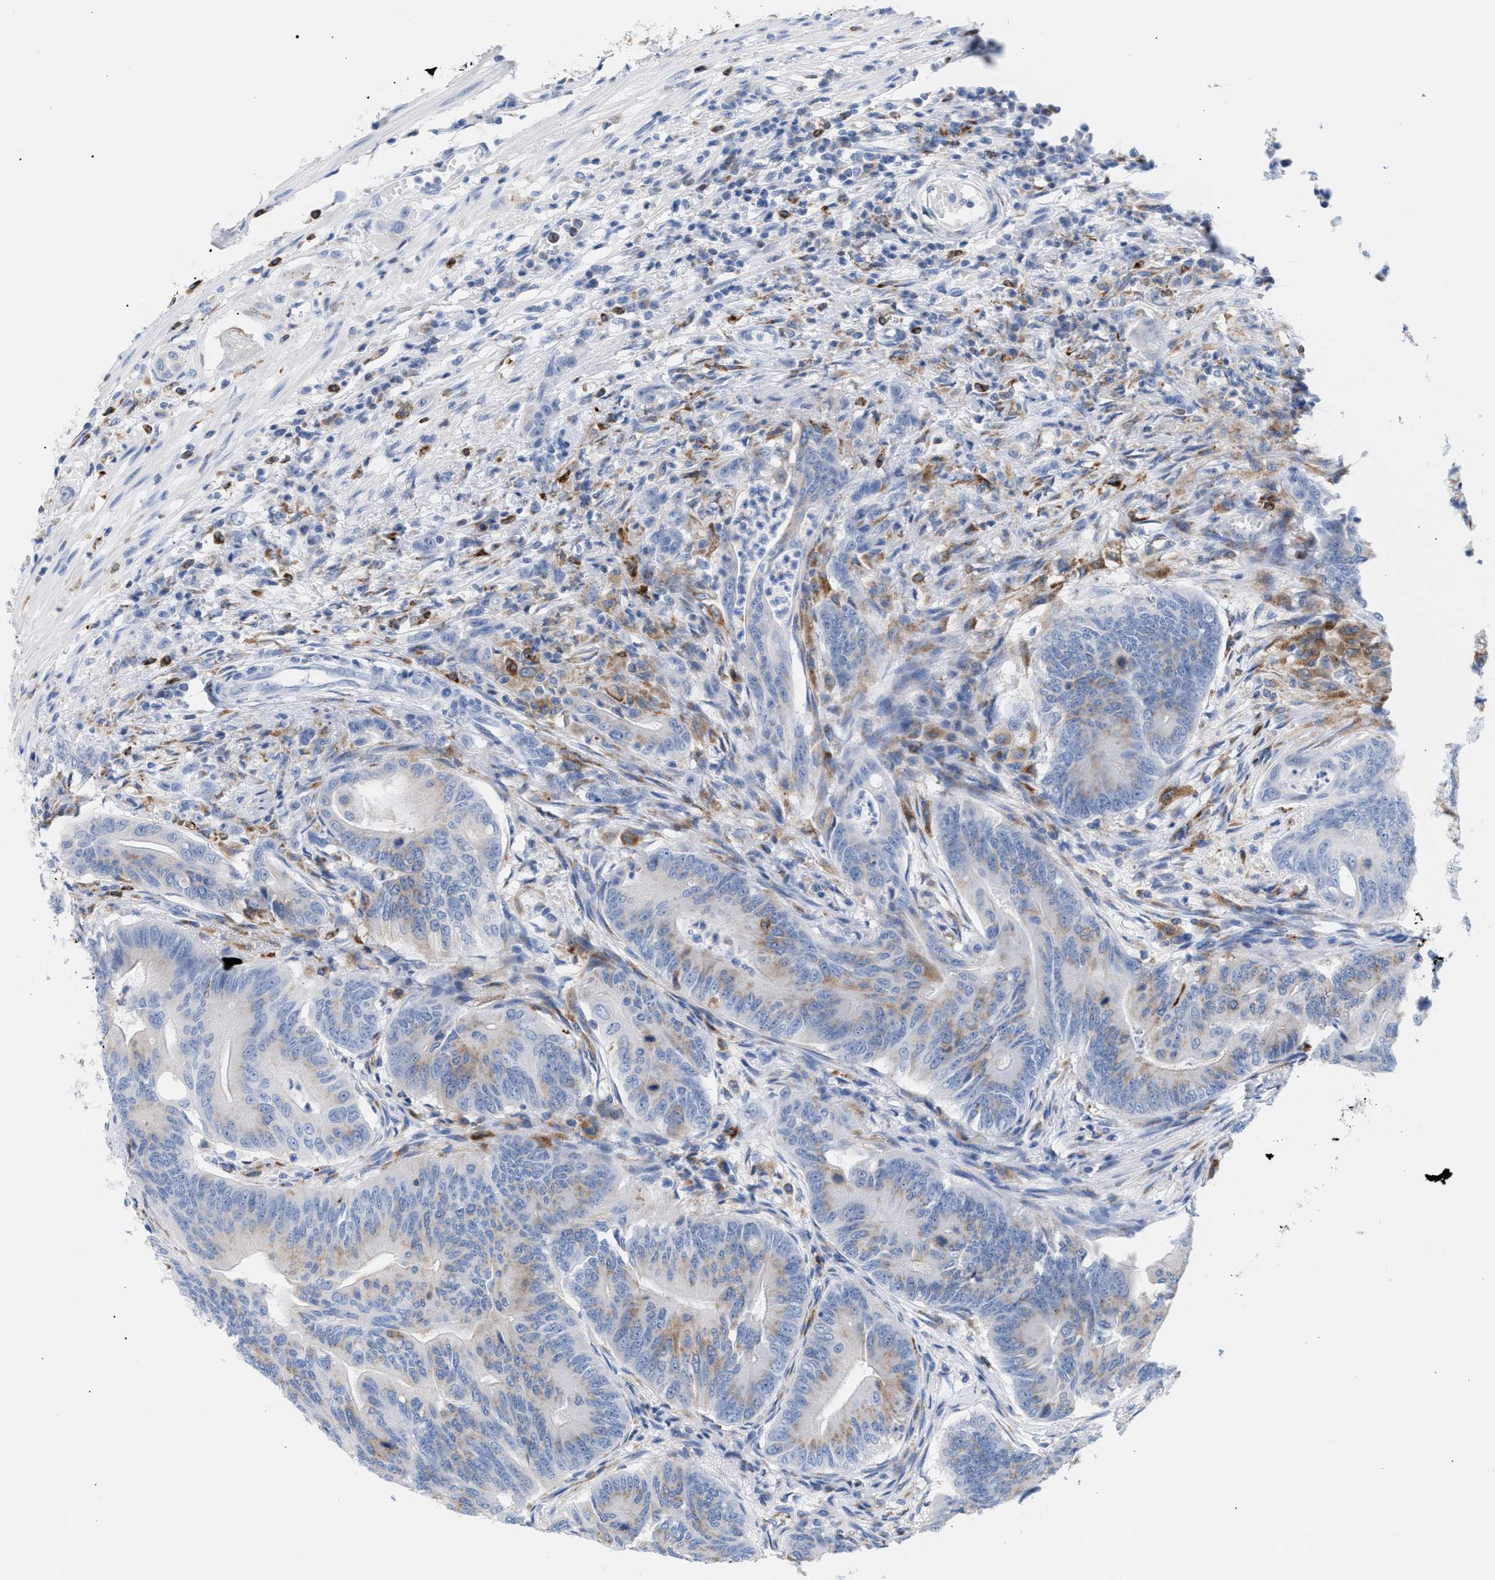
{"staining": {"intensity": "weak", "quantity": "<25%", "location": "cytoplasmic/membranous"}, "tissue": "colorectal cancer", "cell_type": "Tumor cells", "image_type": "cancer", "snomed": [{"axis": "morphology", "description": "Adenoma, NOS"}, {"axis": "morphology", "description": "Adenocarcinoma, NOS"}, {"axis": "topography", "description": "Colon"}], "caption": "Protein analysis of colorectal cancer (adenoma) shows no significant staining in tumor cells.", "gene": "TACC3", "patient": {"sex": "male", "age": 79}}